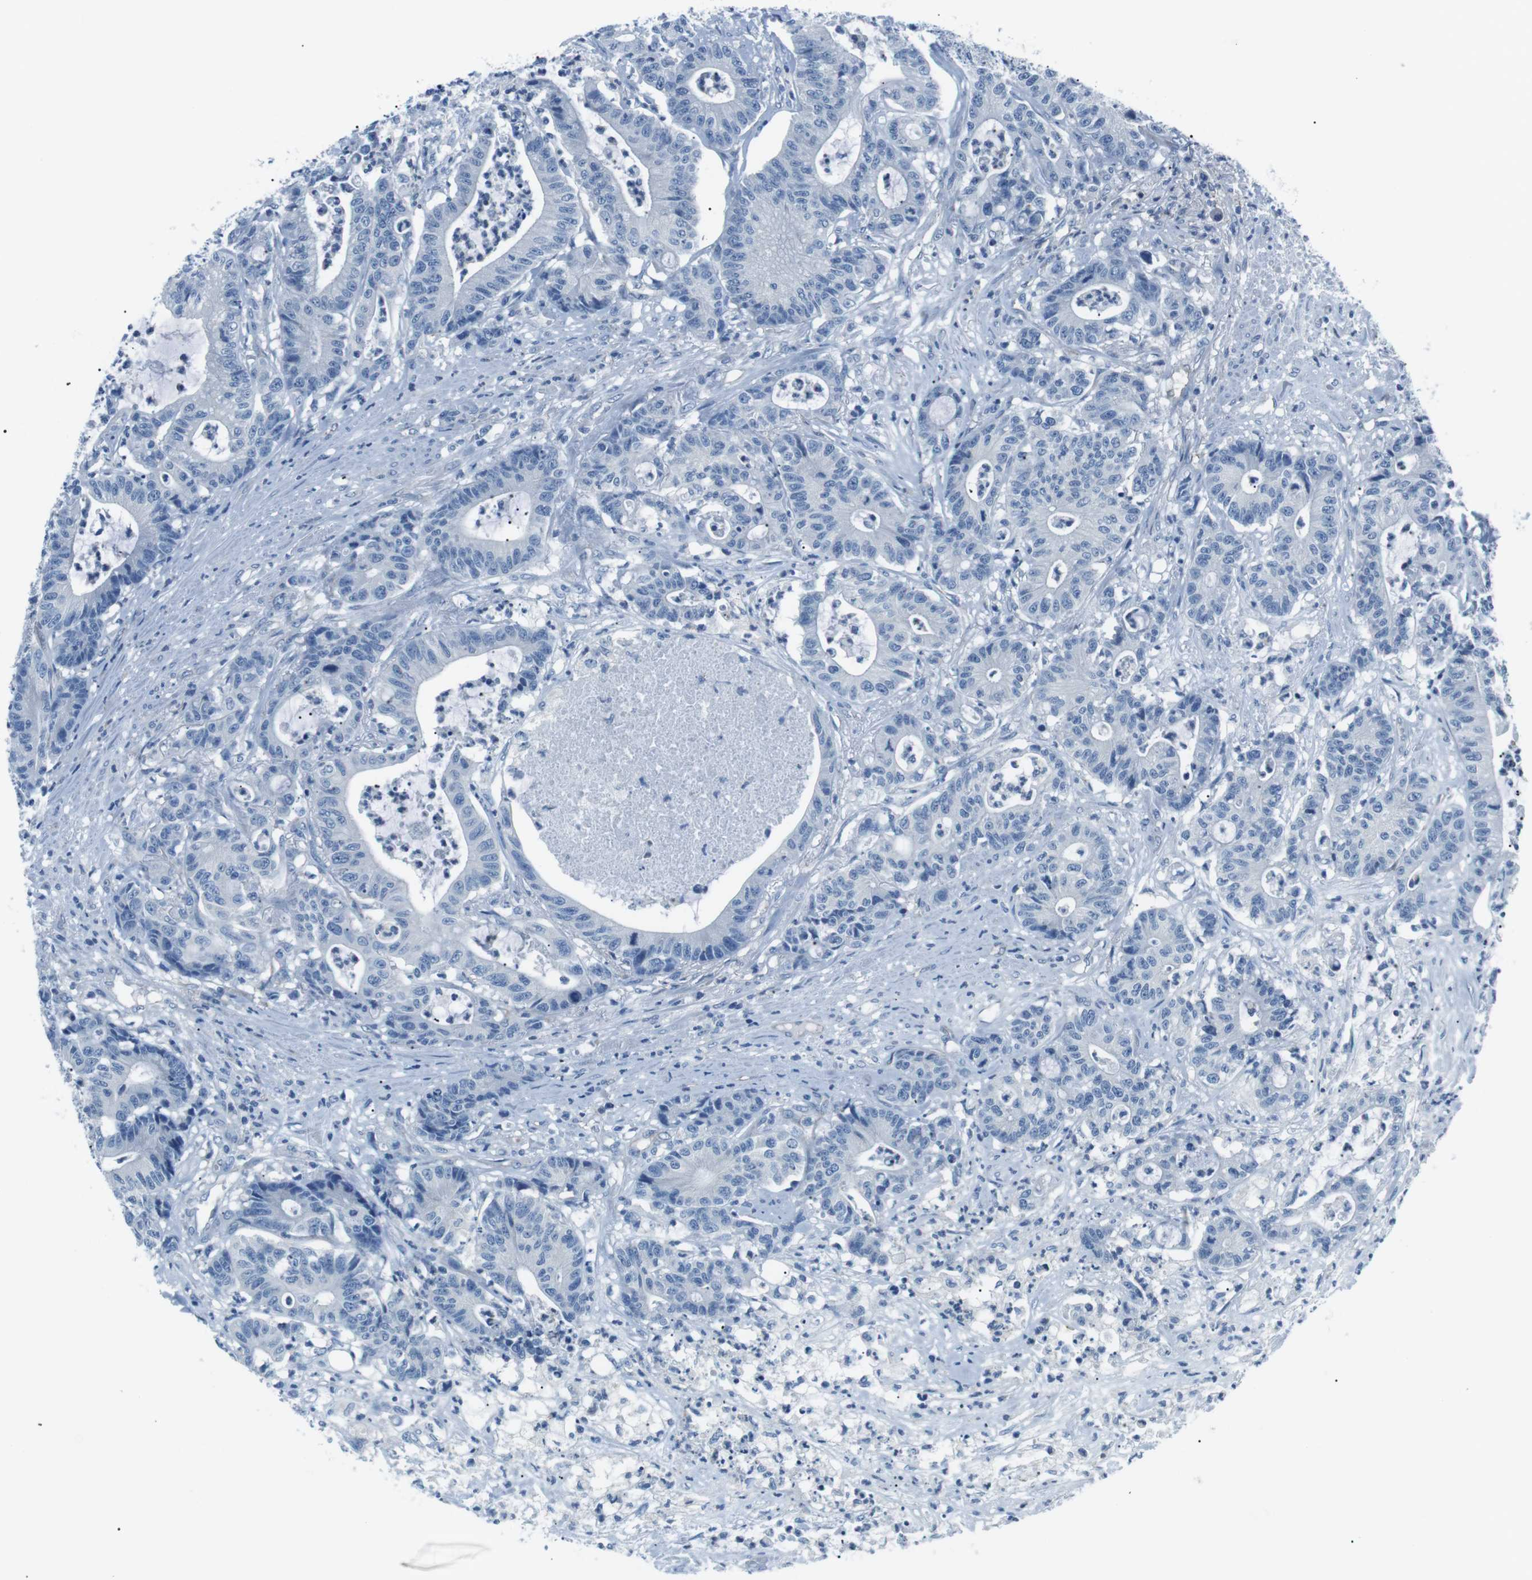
{"staining": {"intensity": "negative", "quantity": "none", "location": "none"}, "tissue": "colorectal cancer", "cell_type": "Tumor cells", "image_type": "cancer", "snomed": [{"axis": "morphology", "description": "Adenocarcinoma, NOS"}, {"axis": "topography", "description": "Colon"}], "caption": "A high-resolution image shows IHC staining of adenocarcinoma (colorectal), which reveals no significant staining in tumor cells.", "gene": "CSF2RA", "patient": {"sex": "female", "age": 84}}